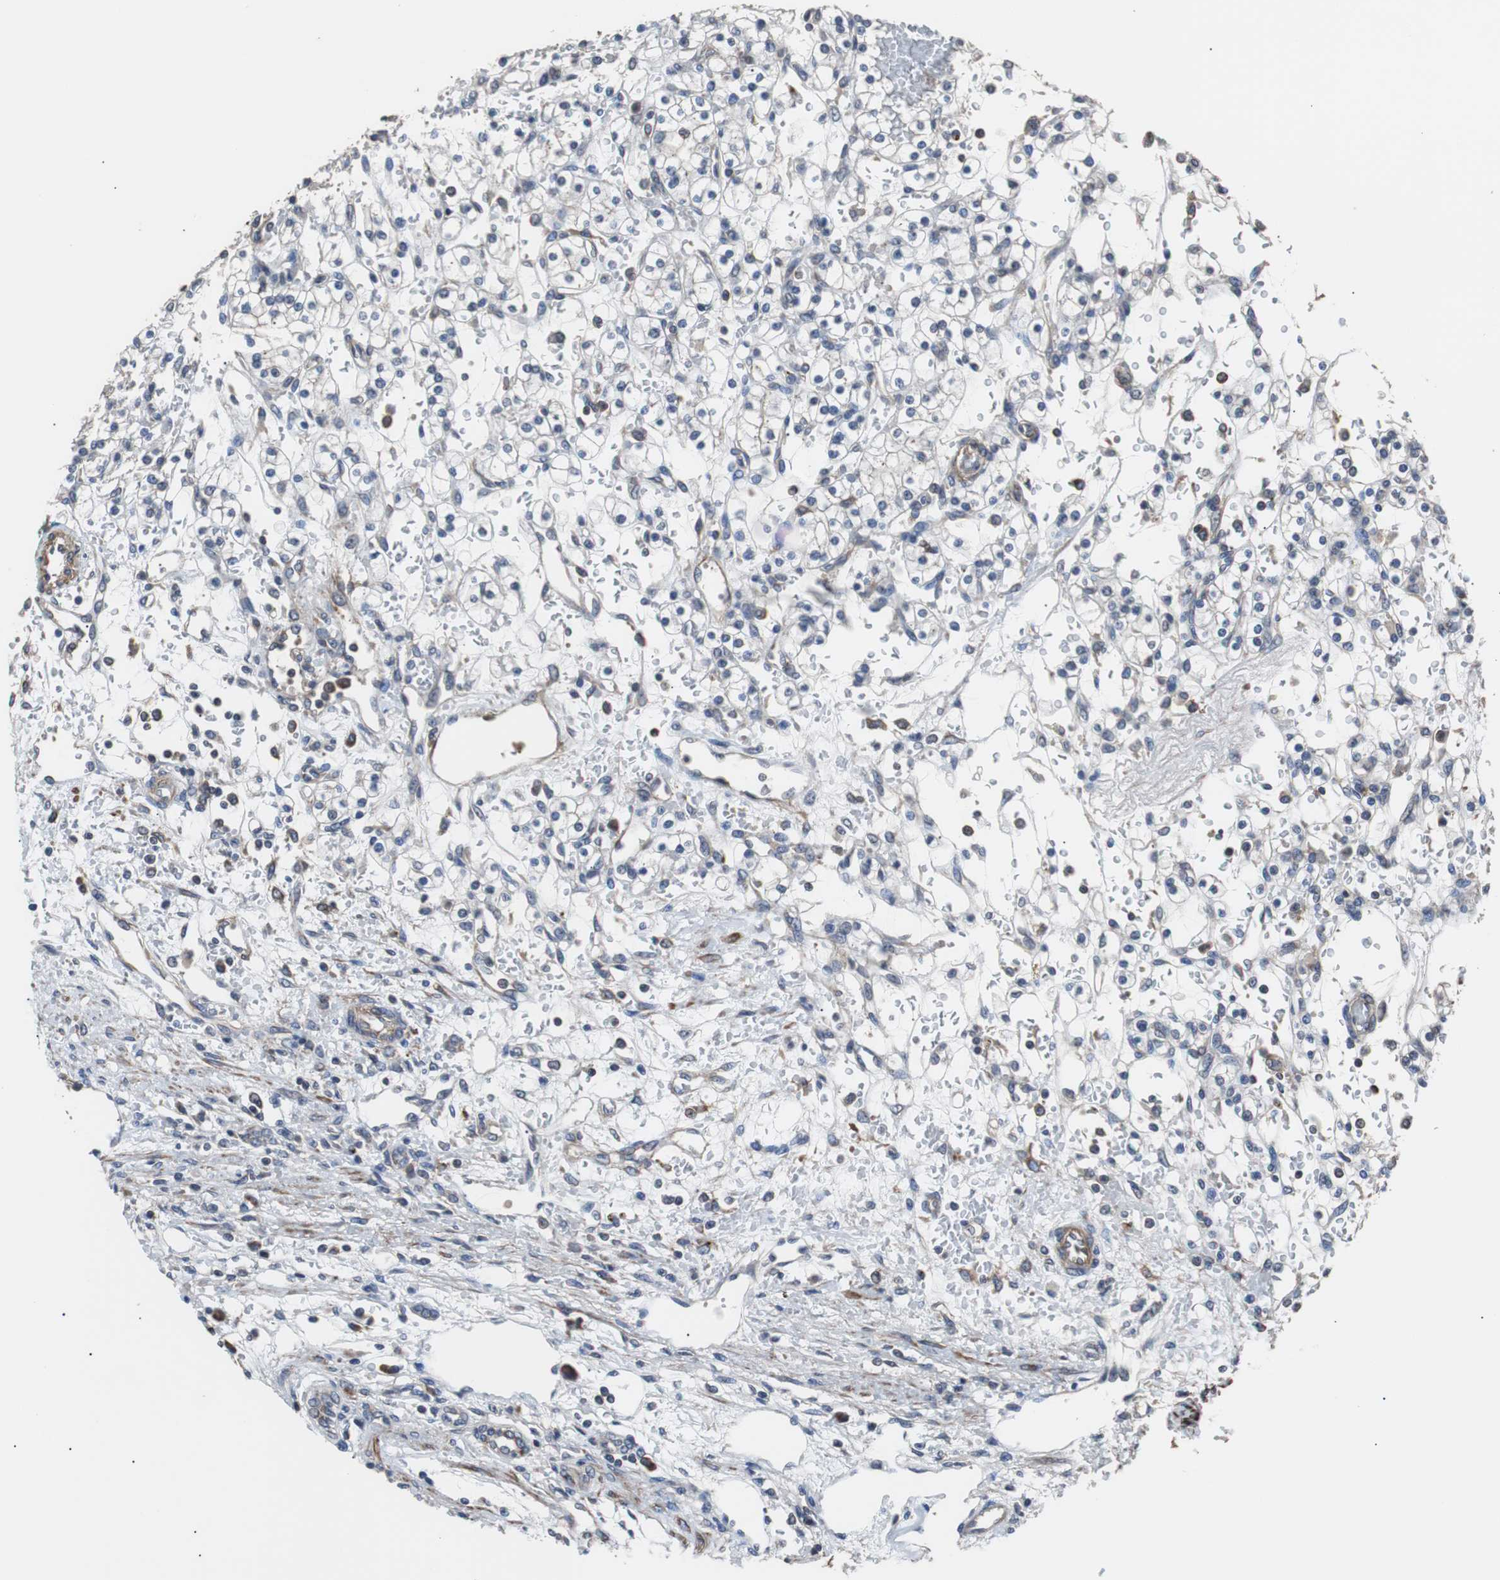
{"staining": {"intensity": "negative", "quantity": "none", "location": "none"}, "tissue": "renal cancer", "cell_type": "Tumor cells", "image_type": "cancer", "snomed": [{"axis": "morphology", "description": "Normal tissue, NOS"}, {"axis": "morphology", "description": "Adenocarcinoma, NOS"}, {"axis": "topography", "description": "Kidney"}], "caption": "Tumor cells show no significant protein staining in renal cancer.", "gene": "PITRM1", "patient": {"sex": "female", "age": 55}}